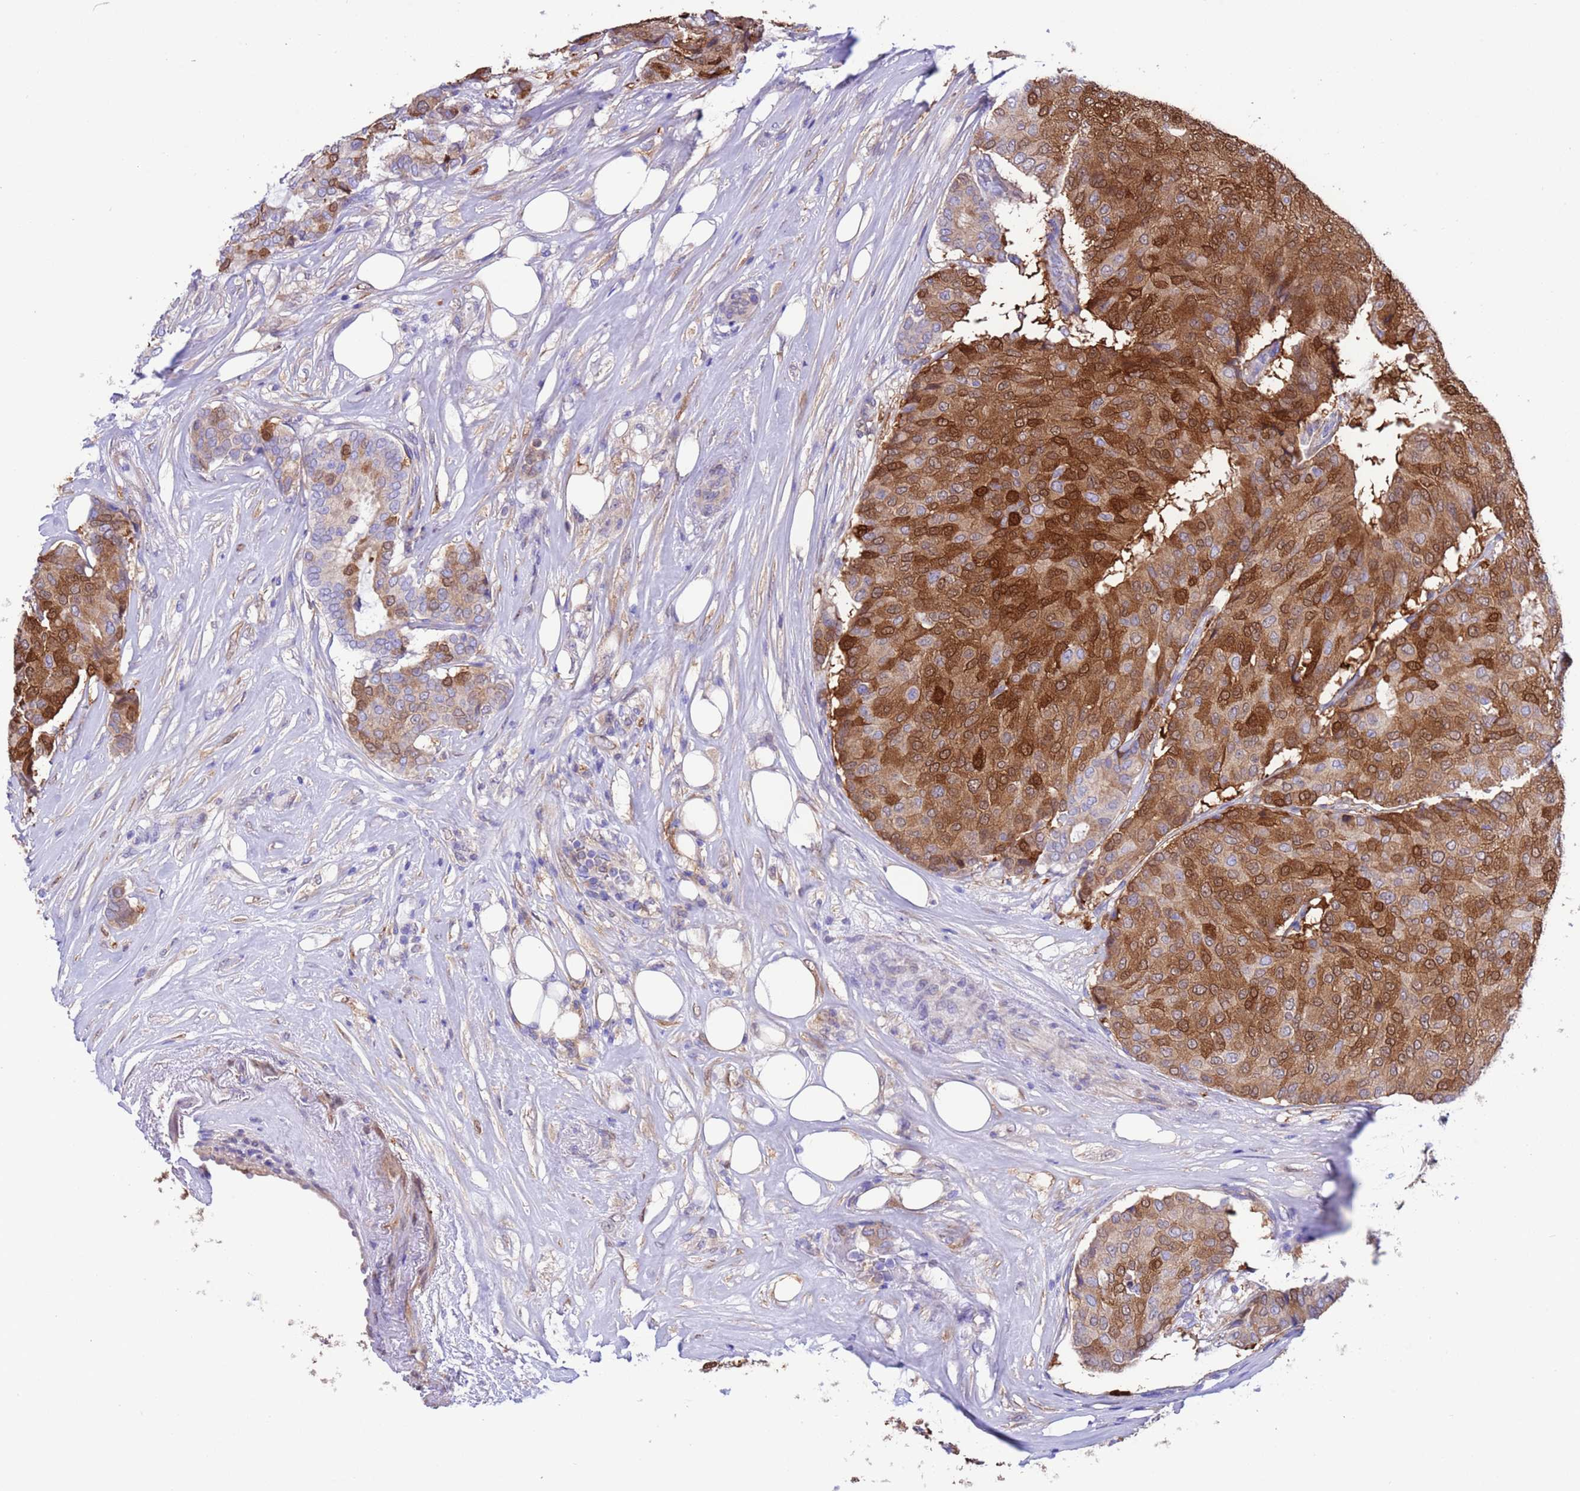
{"staining": {"intensity": "strong", "quantity": ">75%", "location": "cytoplasmic/membranous,nuclear"}, "tissue": "breast cancer", "cell_type": "Tumor cells", "image_type": "cancer", "snomed": [{"axis": "morphology", "description": "Duct carcinoma"}, {"axis": "topography", "description": "Breast"}], "caption": "This is a photomicrograph of IHC staining of breast cancer (intraductal carcinoma), which shows strong expression in the cytoplasmic/membranous and nuclear of tumor cells.", "gene": "C6orf47", "patient": {"sex": "female", "age": 75}}